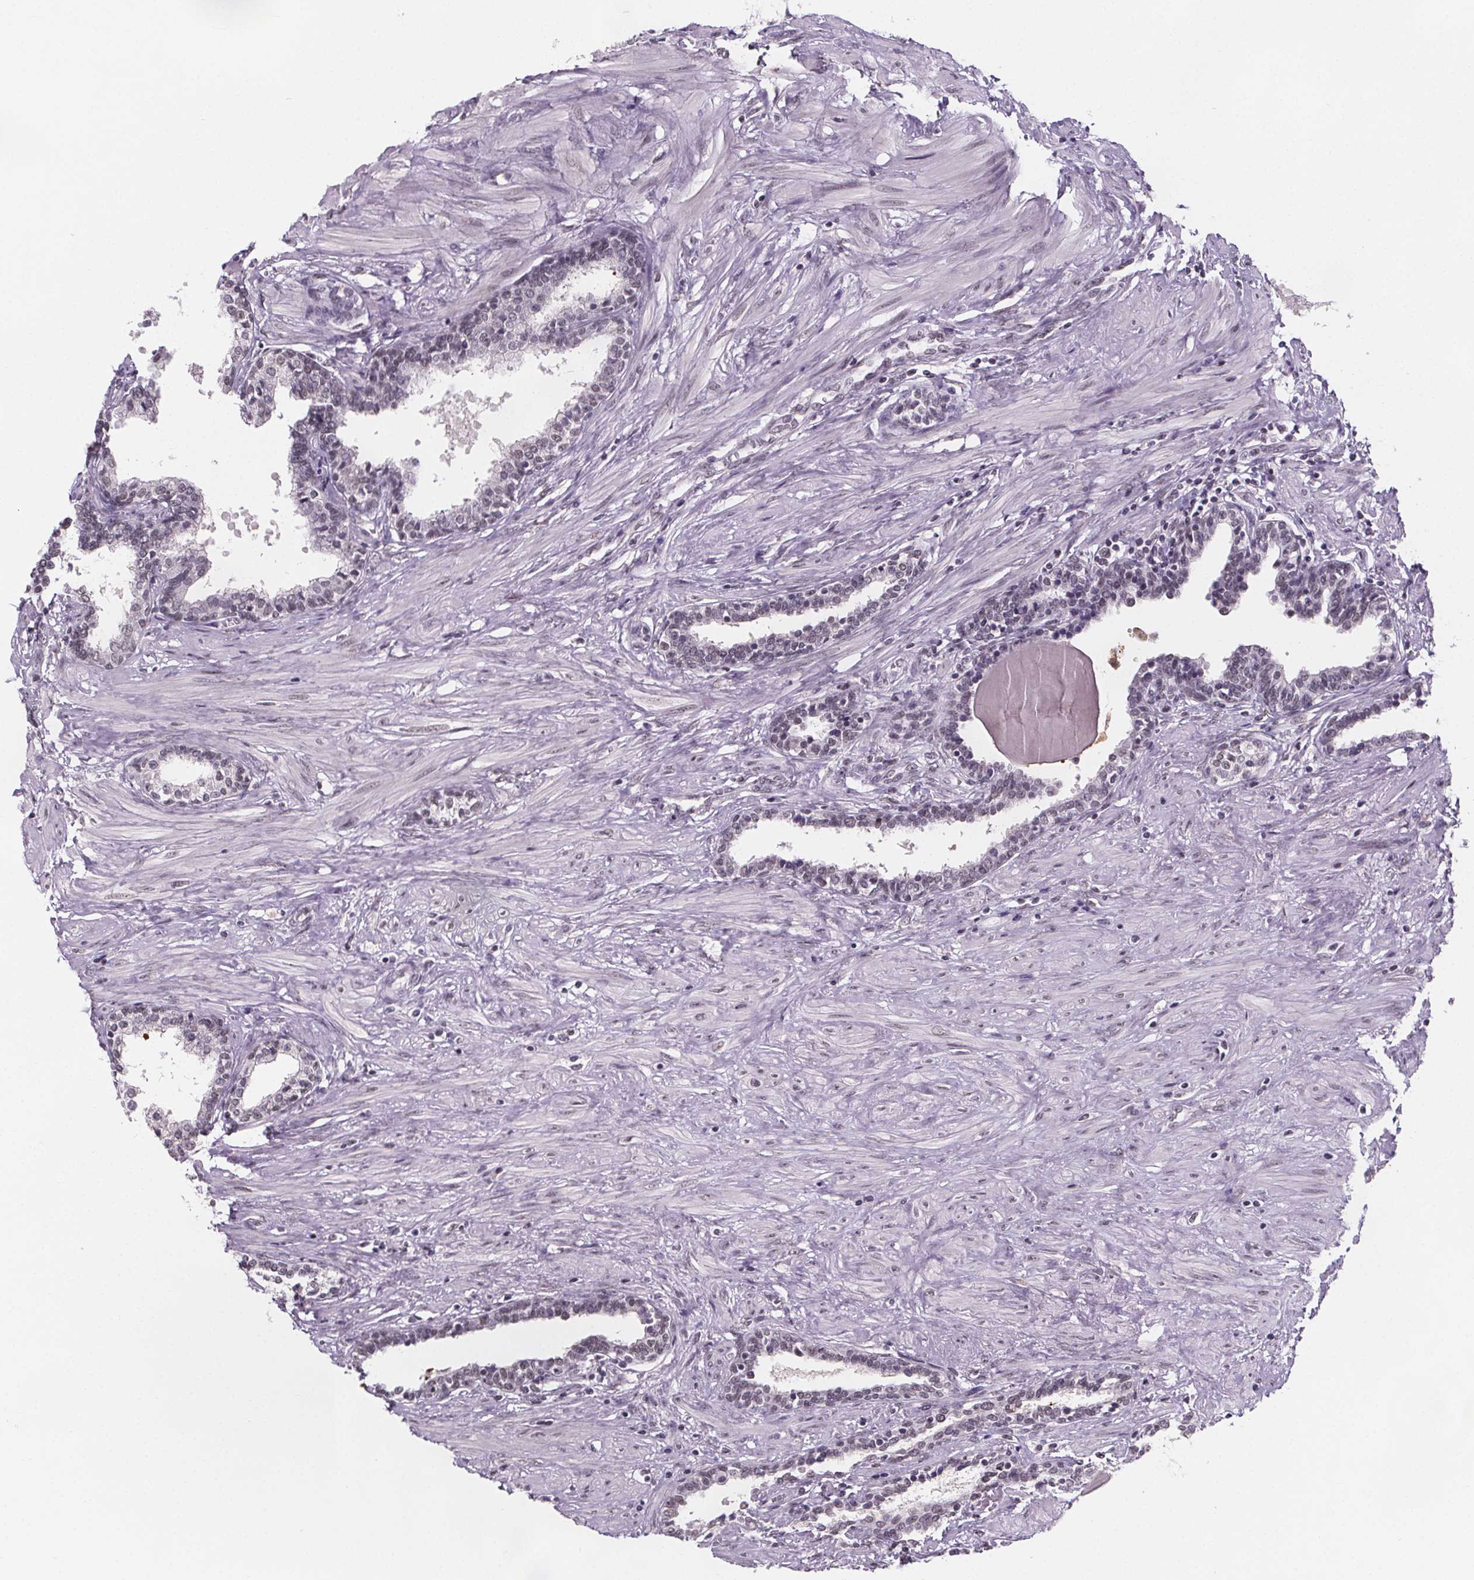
{"staining": {"intensity": "weak", "quantity": "<25%", "location": "nuclear"}, "tissue": "prostate", "cell_type": "Glandular cells", "image_type": "normal", "snomed": [{"axis": "morphology", "description": "Normal tissue, NOS"}, {"axis": "topography", "description": "Prostate"}], "caption": "Prostate stained for a protein using IHC reveals no expression glandular cells.", "gene": "ZNF572", "patient": {"sex": "male", "age": 55}}